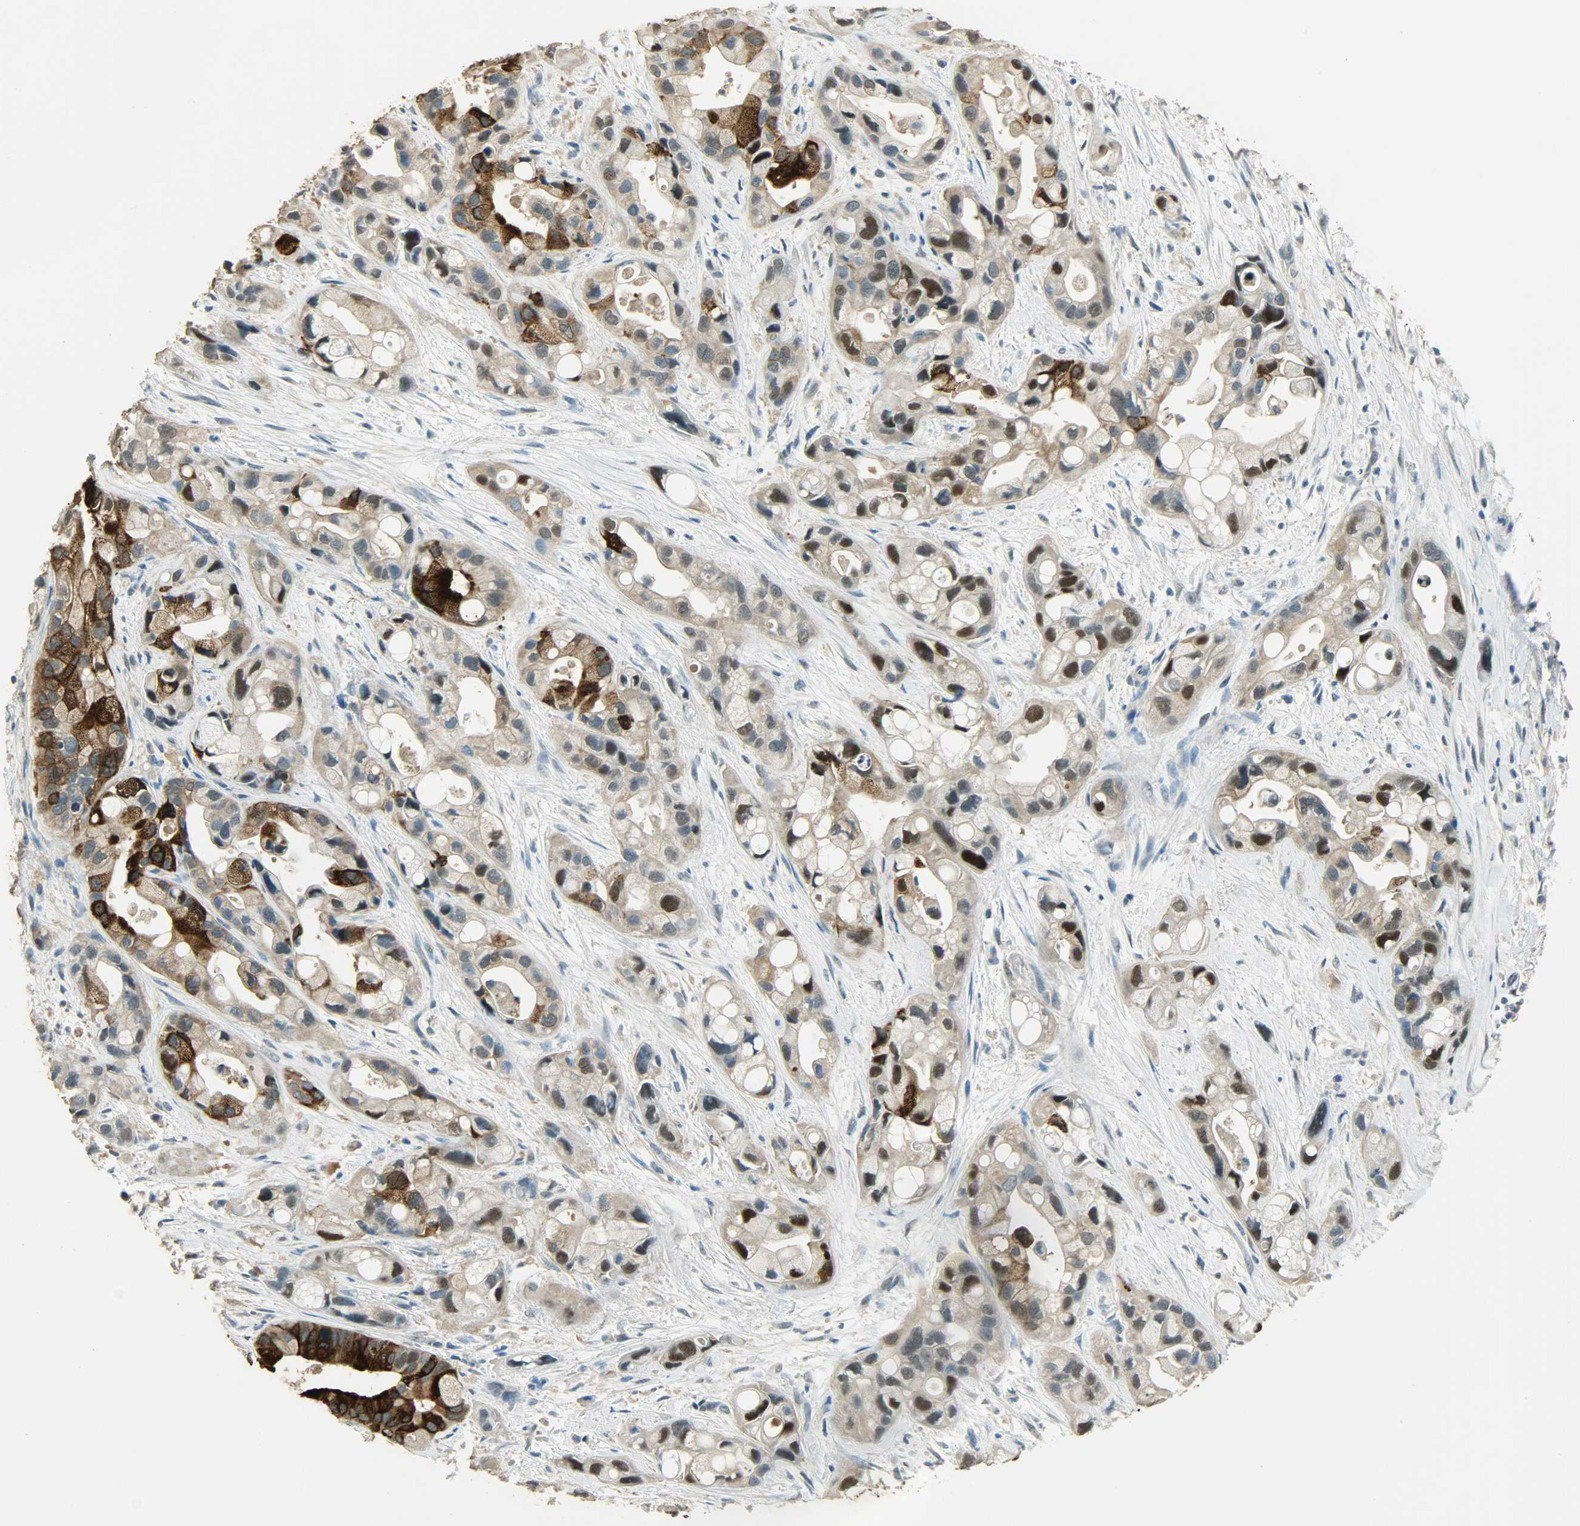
{"staining": {"intensity": "strong", "quantity": ">75%", "location": "cytoplasmic/membranous,nuclear"}, "tissue": "pancreatic cancer", "cell_type": "Tumor cells", "image_type": "cancer", "snomed": [{"axis": "morphology", "description": "Adenocarcinoma, NOS"}, {"axis": "topography", "description": "Pancreas"}], "caption": "Strong cytoplasmic/membranous and nuclear staining for a protein is present in approximately >75% of tumor cells of pancreatic adenocarcinoma using IHC.", "gene": "PRMT5", "patient": {"sex": "female", "age": 77}}